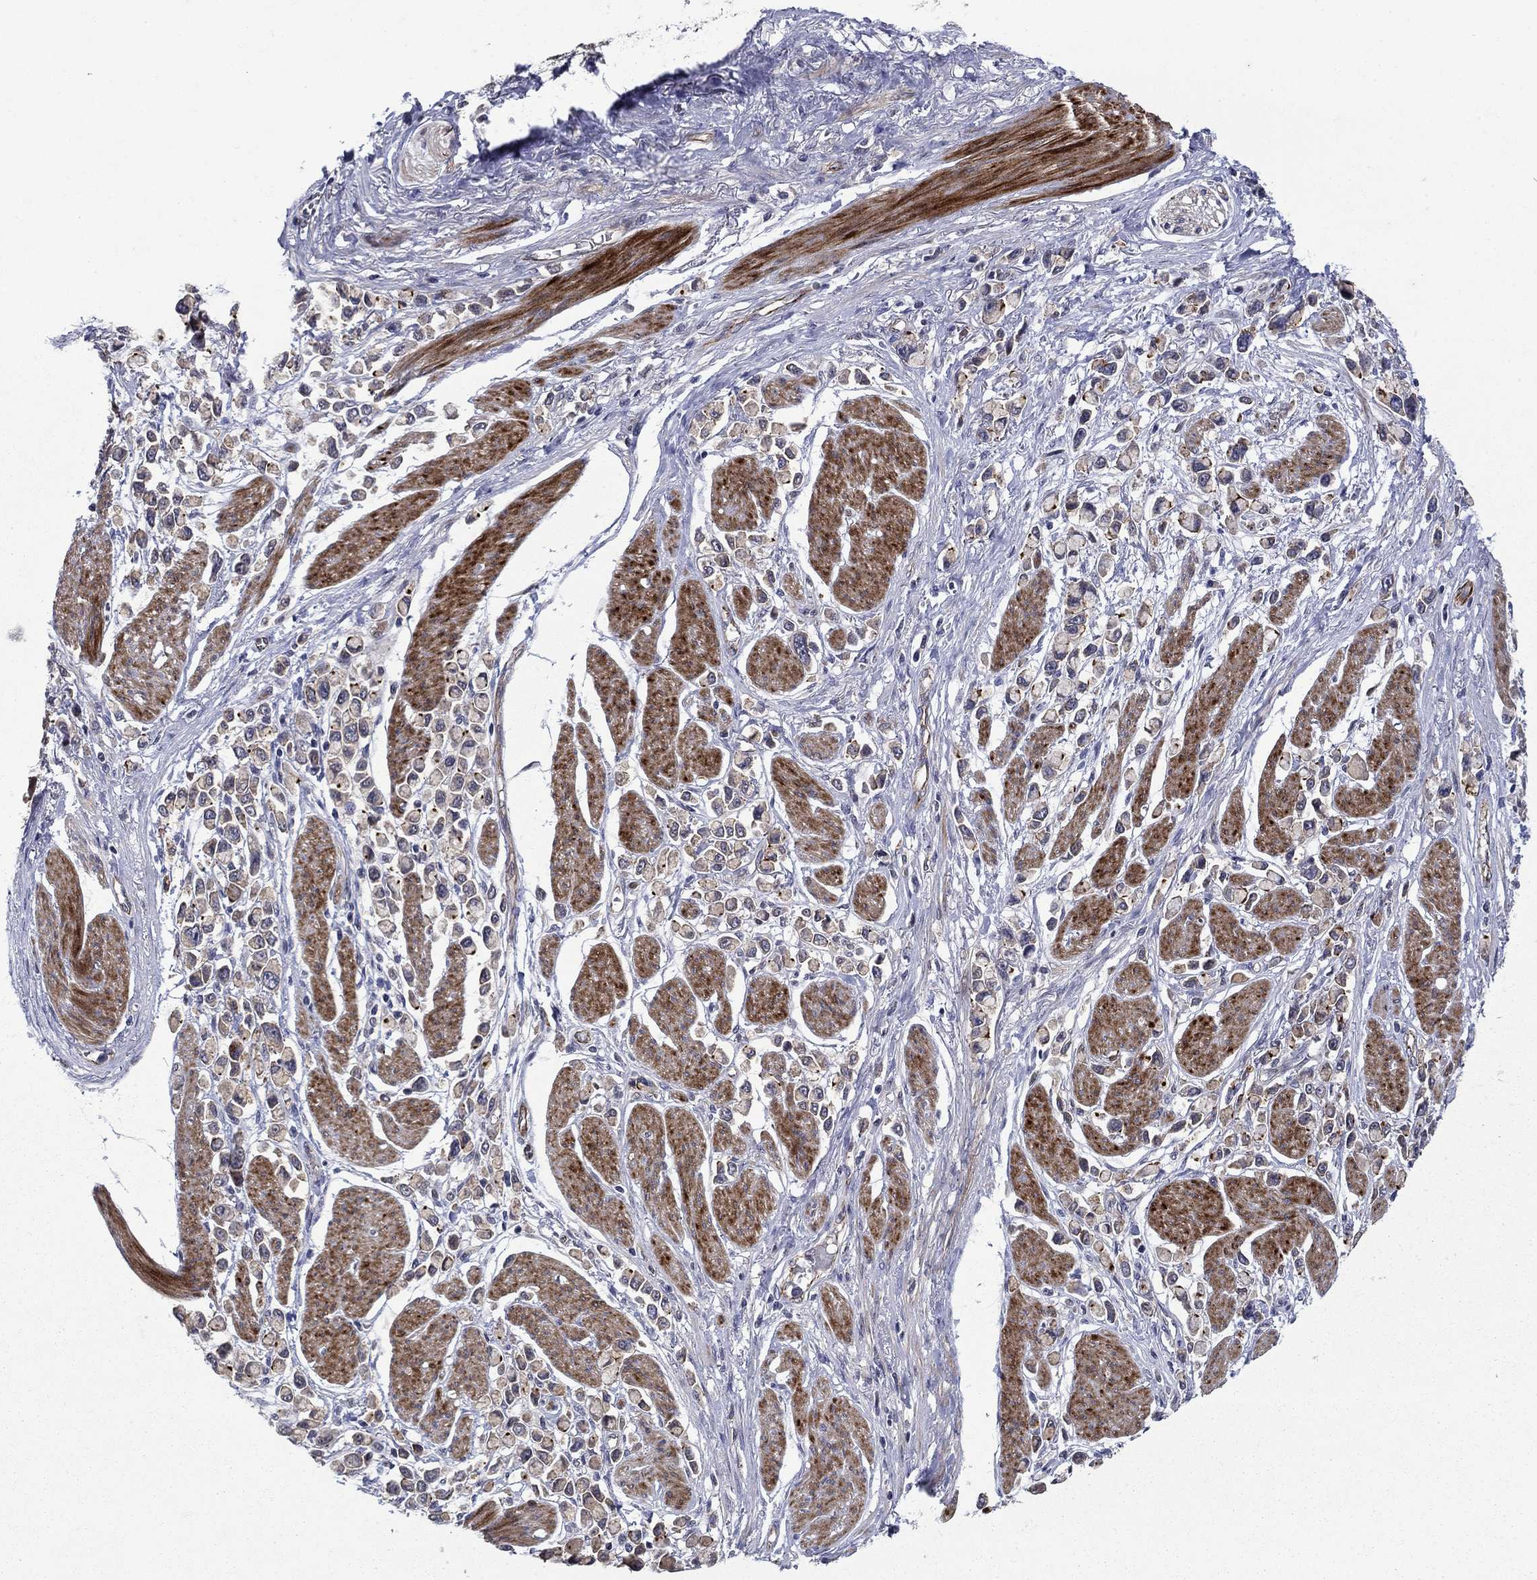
{"staining": {"intensity": "strong", "quantity": "<25%", "location": "cytoplasmic/membranous"}, "tissue": "stomach cancer", "cell_type": "Tumor cells", "image_type": "cancer", "snomed": [{"axis": "morphology", "description": "Adenocarcinoma, NOS"}, {"axis": "topography", "description": "Stomach"}], "caption": "The immunohistochemical stain labels strong cytoplasmic/membranous staining in tumor cells of stomach cancer (adenocarcinoma) tissue.", "gene": "SLC7A1", "patient": {"sex": "female", "age": 81}}